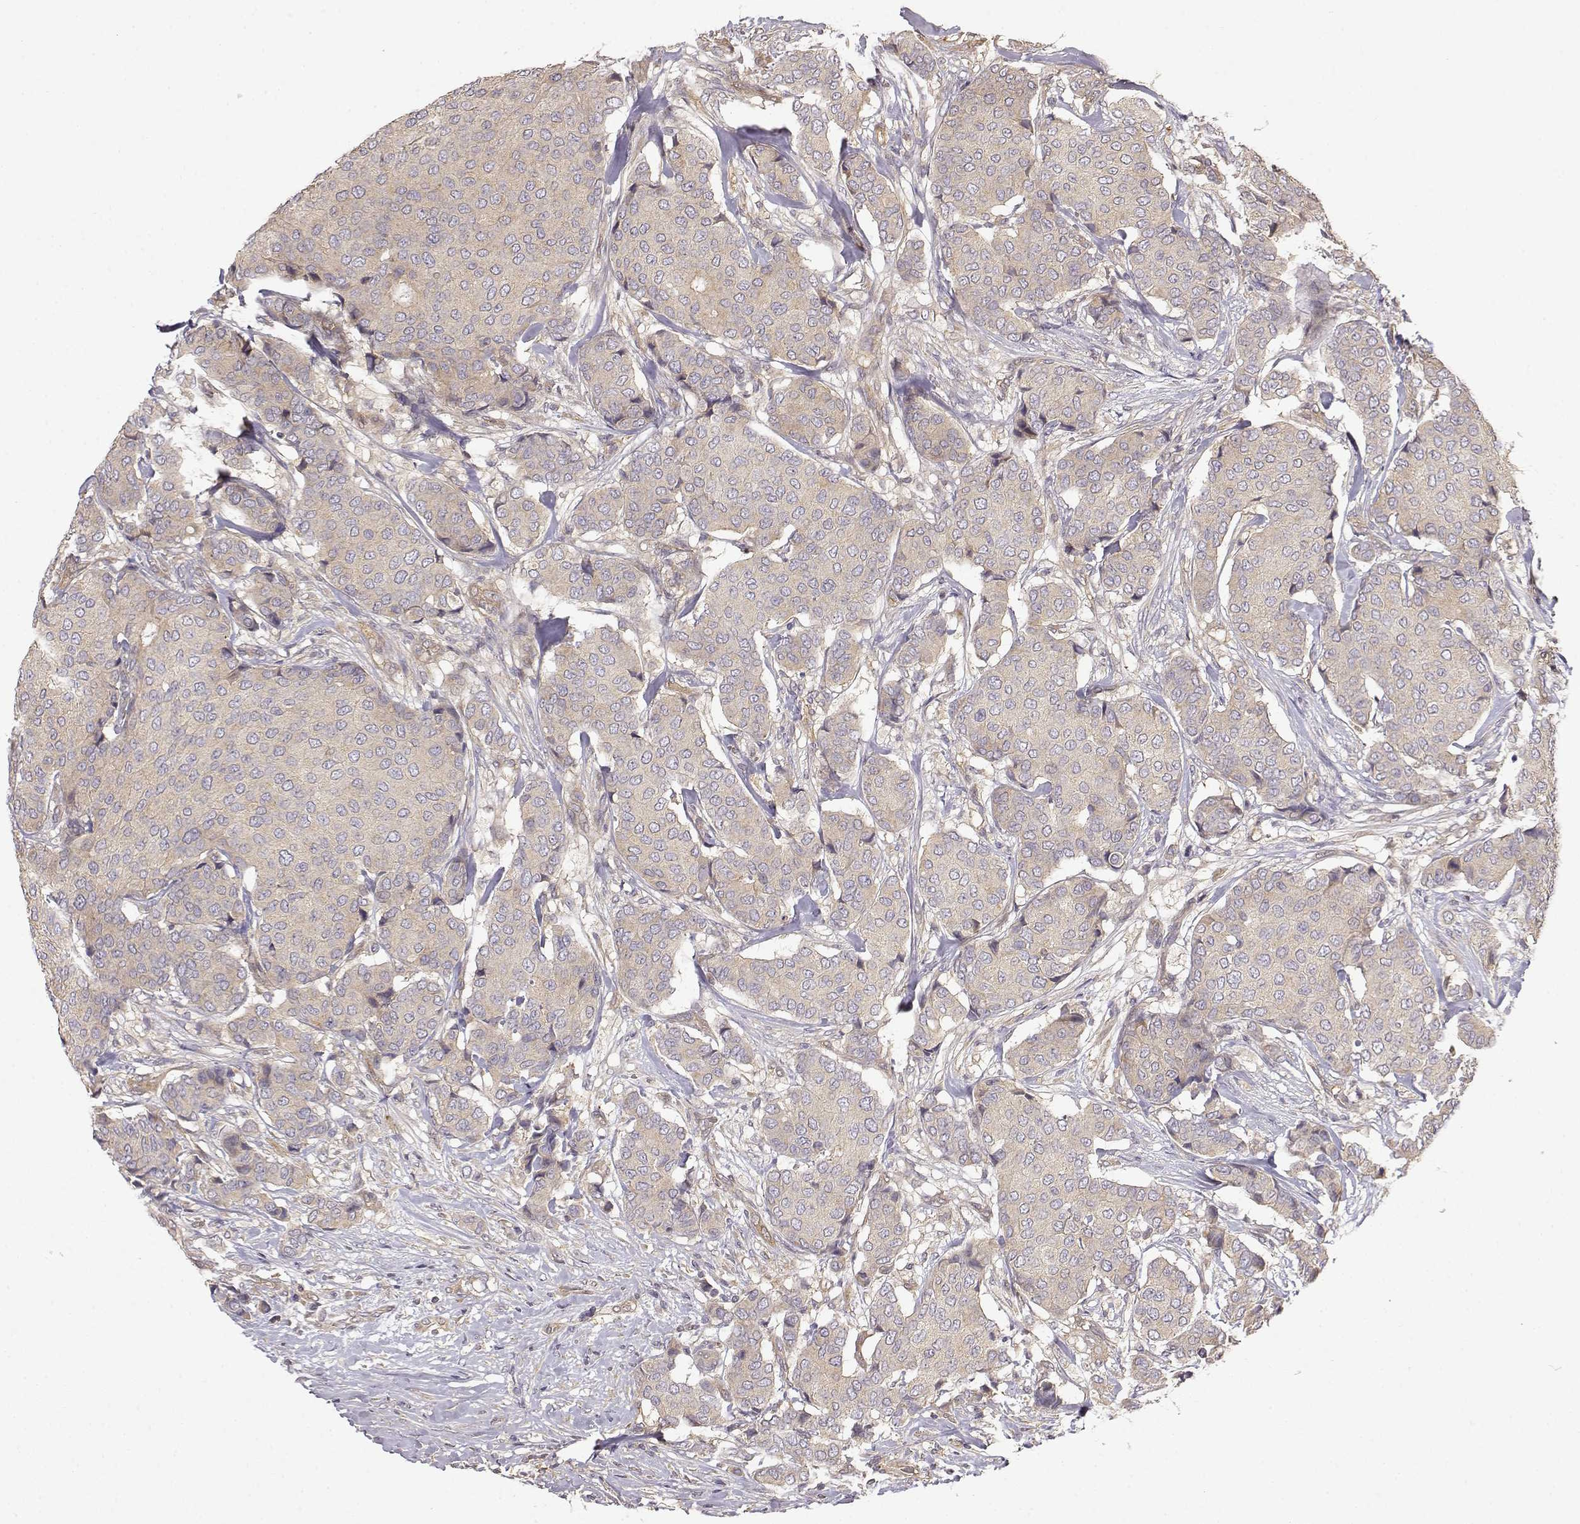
{"staining": {"intensity": "weak", "quantity": "<25%", "location": "cytoplasmic/membranous"}, "tissue": "breast cancer", "cell_type": "Tumor cells", "image_type": "cancer", "snomed": [{"axis": "morphology", "description": "Duct carcinoma"}, {"axis": "topography", "description": "Breast"}], "caption": "Tumor cells are negative for protein expression in human breast cancer.", "gene": "CRIM1", "patient": {"sex": "female", "age": 75}}